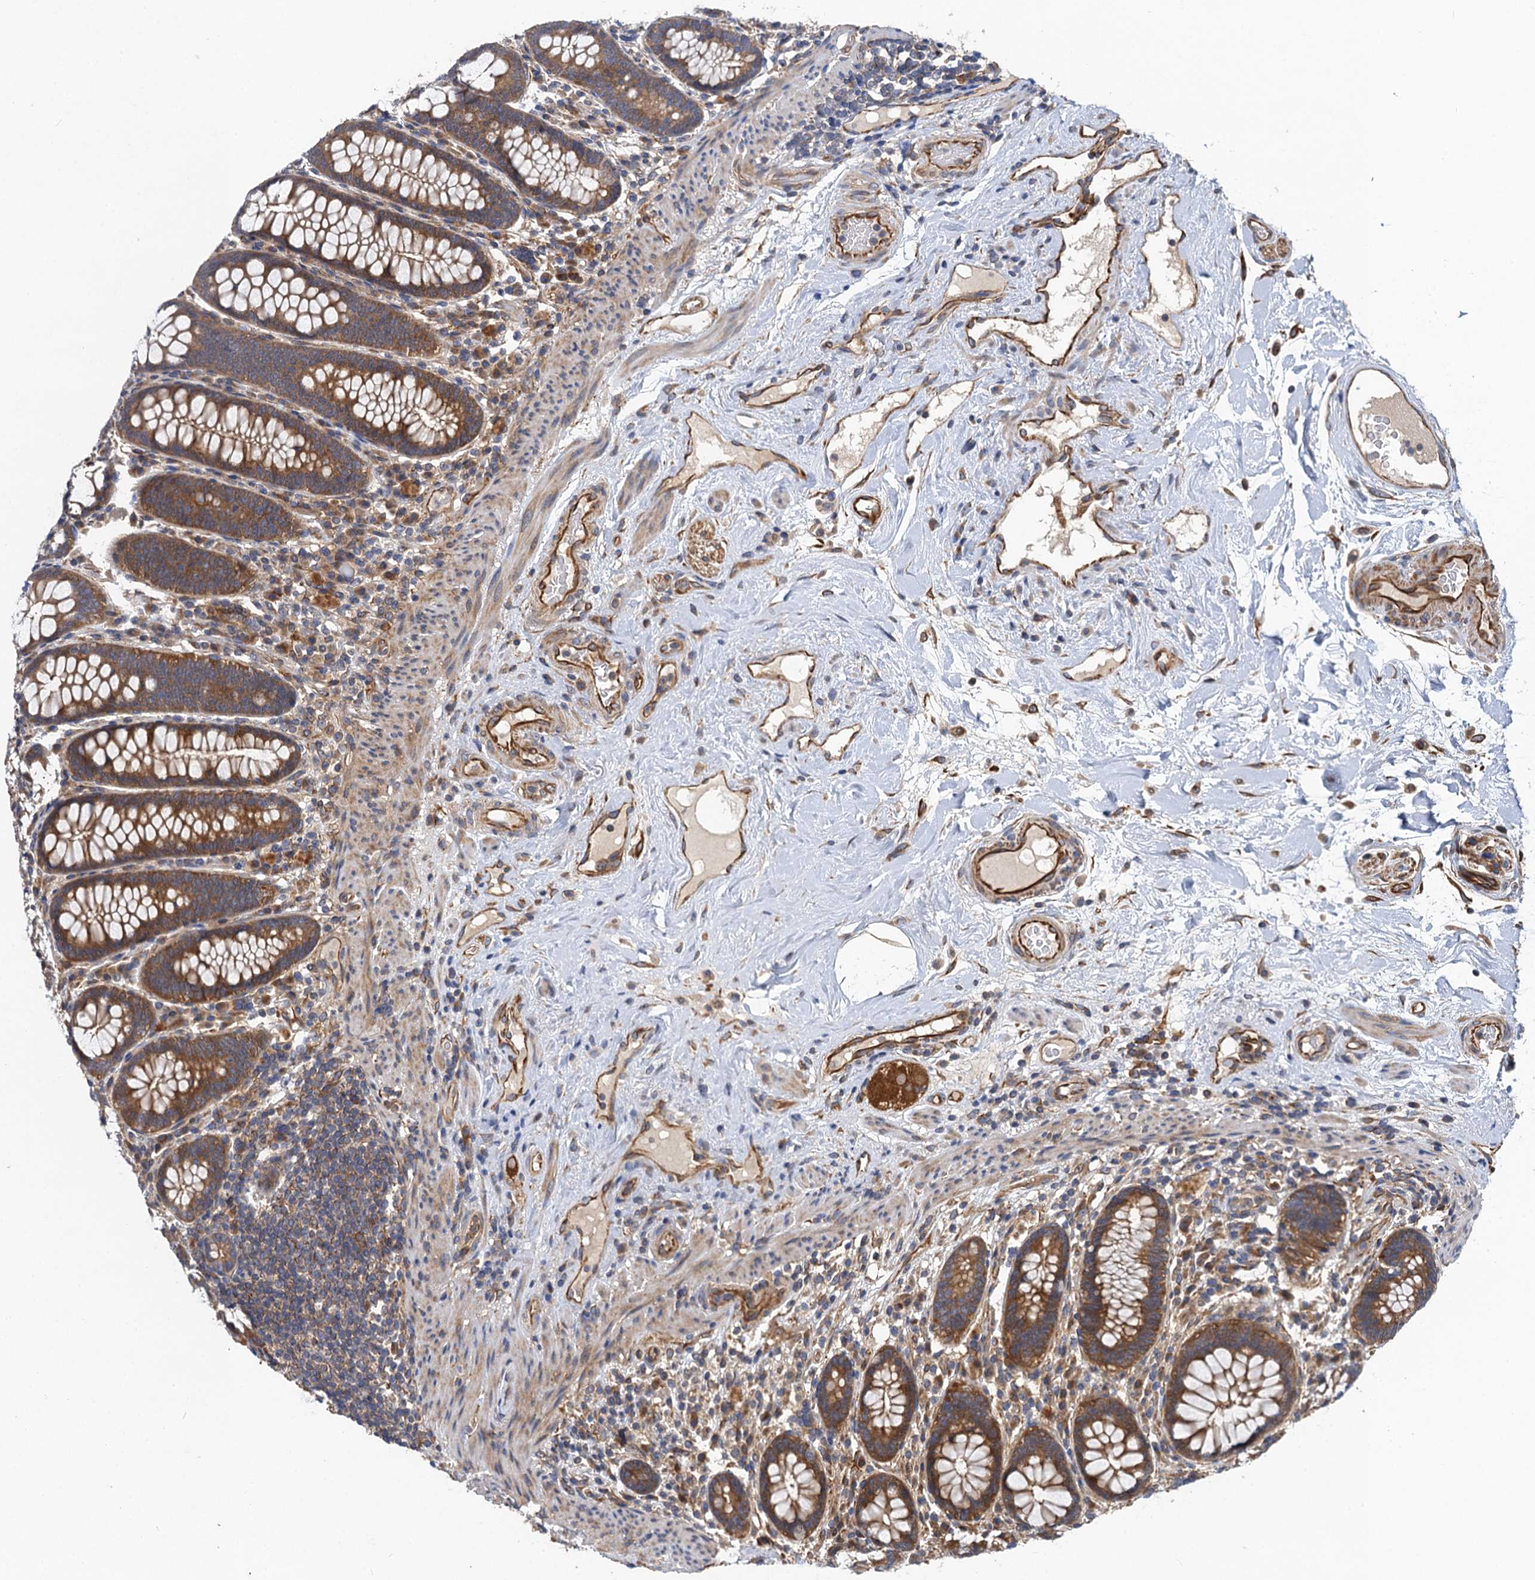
{"staining": {"intensity": "moderate", "quantity": ">75%", "location": "cytoplasmic/membranous"}, "tissue": "colon", "cell_type": "Endothelial cells", "image_type": "normal", "snomed": [{"axis": "morphology", "description": "Normal tissue, NOS"}, {"axis": "topography", "description": "Colon"}], "caption": "This photomicrograph exhibits immunohistochemistry (IHC) staining of benign colon, with medium moderate cytoplasmic/membranous expression in about >75% of endothelial cells.", "gene": "PJA2", "patient": {"sex": "female", "age": 79}}